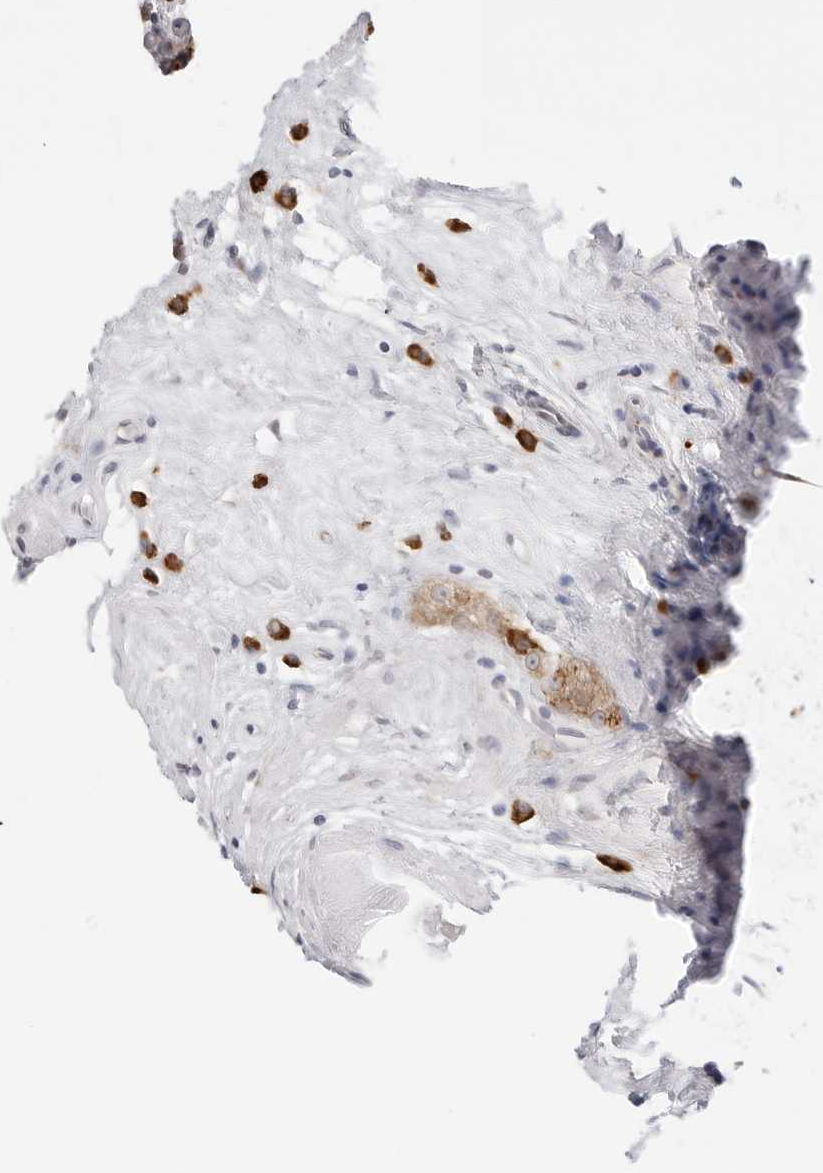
{"staining": {"intensity": "moderate", "quantity": ">75%", "location": "cytoplasmic/membranous"}, "tissue": "testis cancer", "cell_type": "Tumor cells", "image_type": "cancer", "snomed": [{"axis": "morphology", "description": "Seminoma, NOS"}, {"axis": "topography", "description": "Testis"}], "caption": "Testis cancer (seminoma) was stained to show a protein in brown. There is medium levels of moderate cytoplasmic/membranous expression in about >75% of tumor cells.", "gene": "RPN1", "patient": {"sex": "male", "age": 65}}